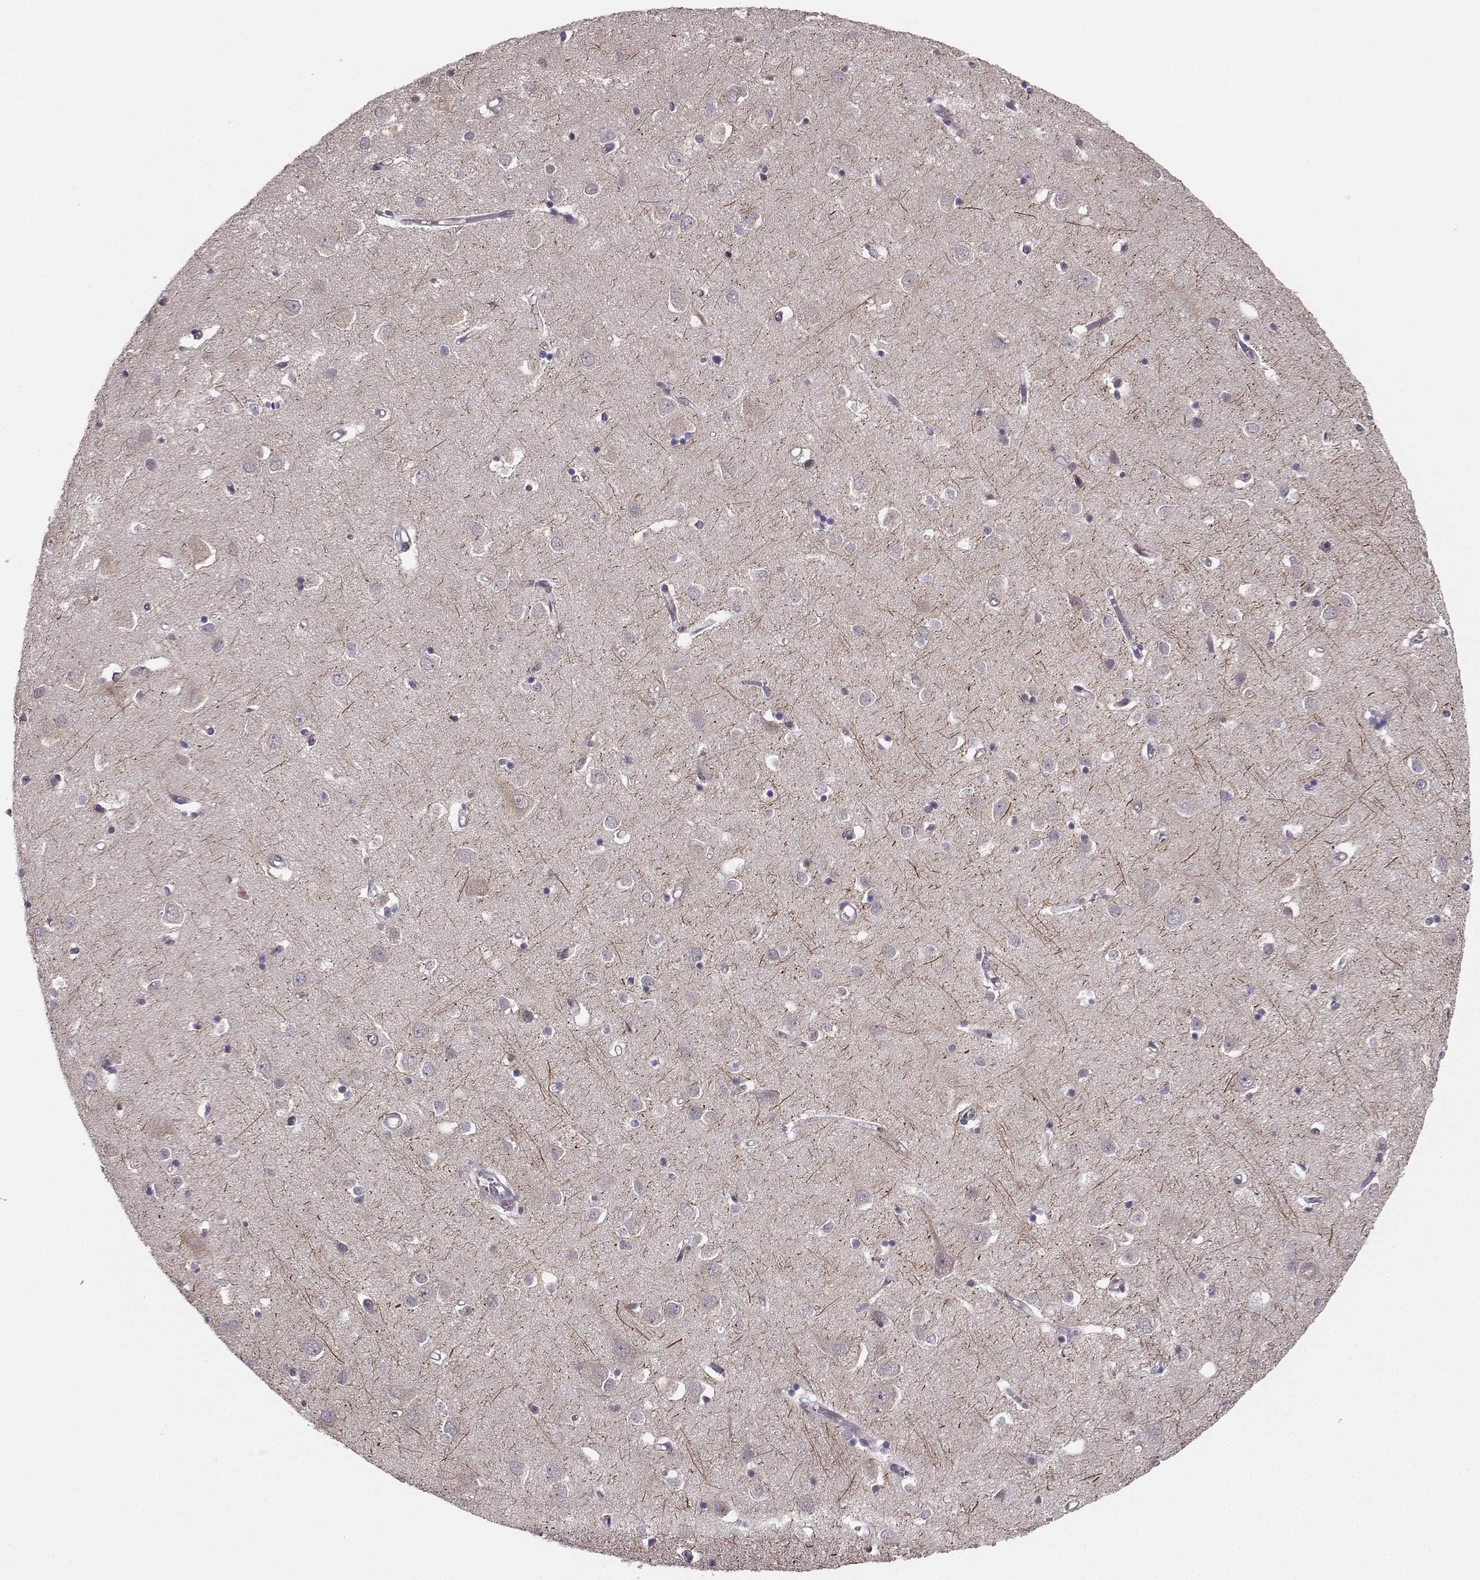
{"staining": {"intensity": "negative", "quantity": "none", "location": "none"}, "tissue": "cerebral cortex", "cell_type": "Endothelial cells", "image_type": "normal", "snomed": [{"axis": "morphology", "description": "Normal tissue, NOS"}, {"axis": "topography", "description": "Cerebral cortex"}], "caption": "DAB (3,3'-diaminobenzidine) immunohistochemical staining of unremarkable human cerebral cortex exhibits no significant staining in endothelial cells.", "gene": "PKP2", "patient": {"sex": "male", "age": 70}}